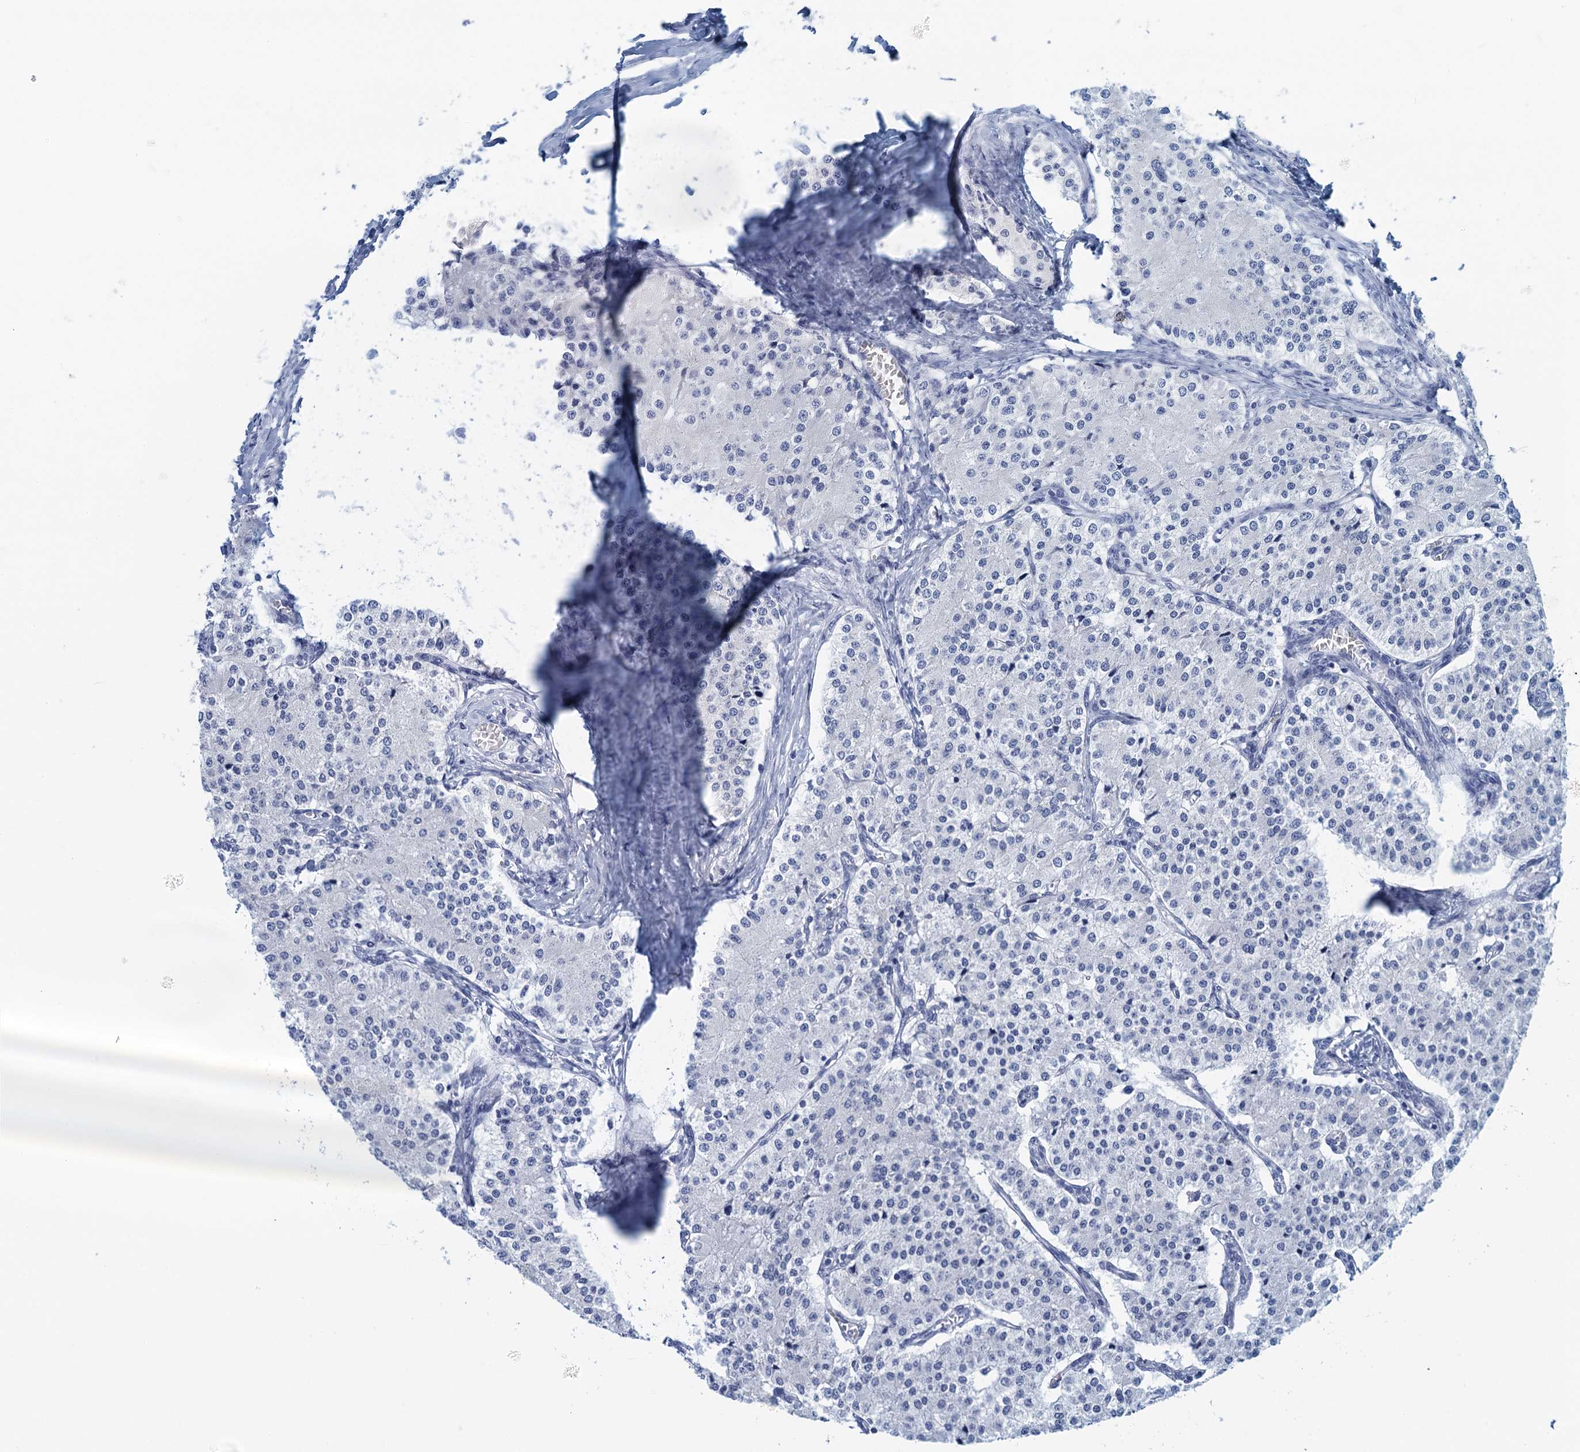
{"staining": {"intensity": "negative", "quantity": "none", "location": "none"}, "tissue": "carcinoid", "cell_type": "Tumor cells", "image_type": "cancer", "snomed": [{"axis": "morphology", "description": "Carcinoid, malignant, NOS"}, {"axis": "topography", "description": "Colon"}], "caption": "A high-resolution image shows immunohistochemistry (IHC) staining of carcinoid, which exhibits no significant expression in tumor cells.", "gene": "CYP51A1", "patient": {"sex": "female", "age": 52}}